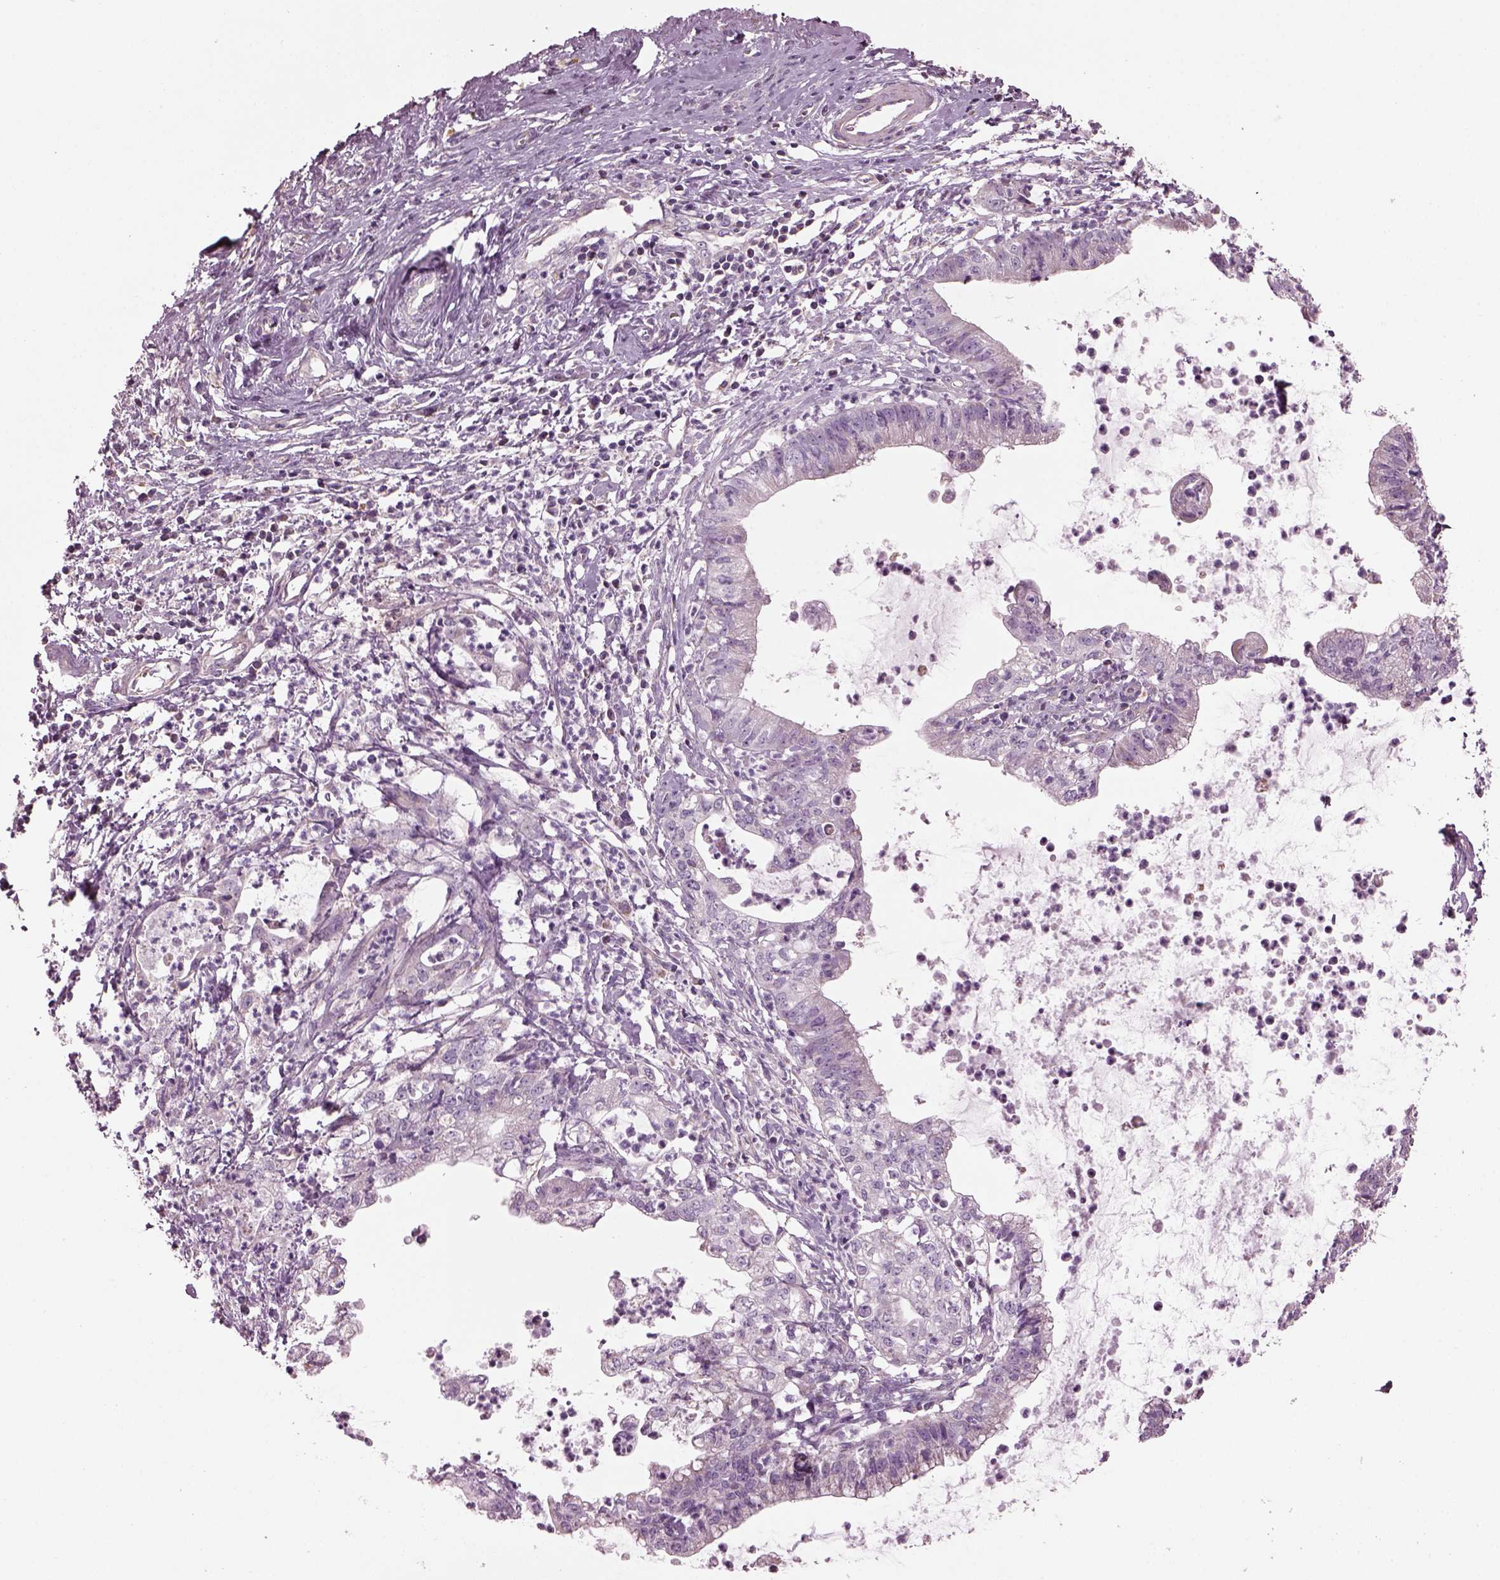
{"staining": {"intensity": "negative", "quantity": "none", "location": "none"}, "tissue": "cervical cancer", "cell_type": "Tumor cells", "image_type": "cancer", "snomed": [{"axis": "morphology", "description": "Normal tissue, NOS"}, {"axis": "morphology", "description": "Adenocarcinoma, NOS"}, {"axis": "topography", "description": "Cervix"}], "caption": "The immunohistochemistry (IHC) histopathology image has no significant positivity in tumor cells of cervical cancer tissue.", "gene": "SPATA7", "patient": {"sex": "female", "age": 38}}